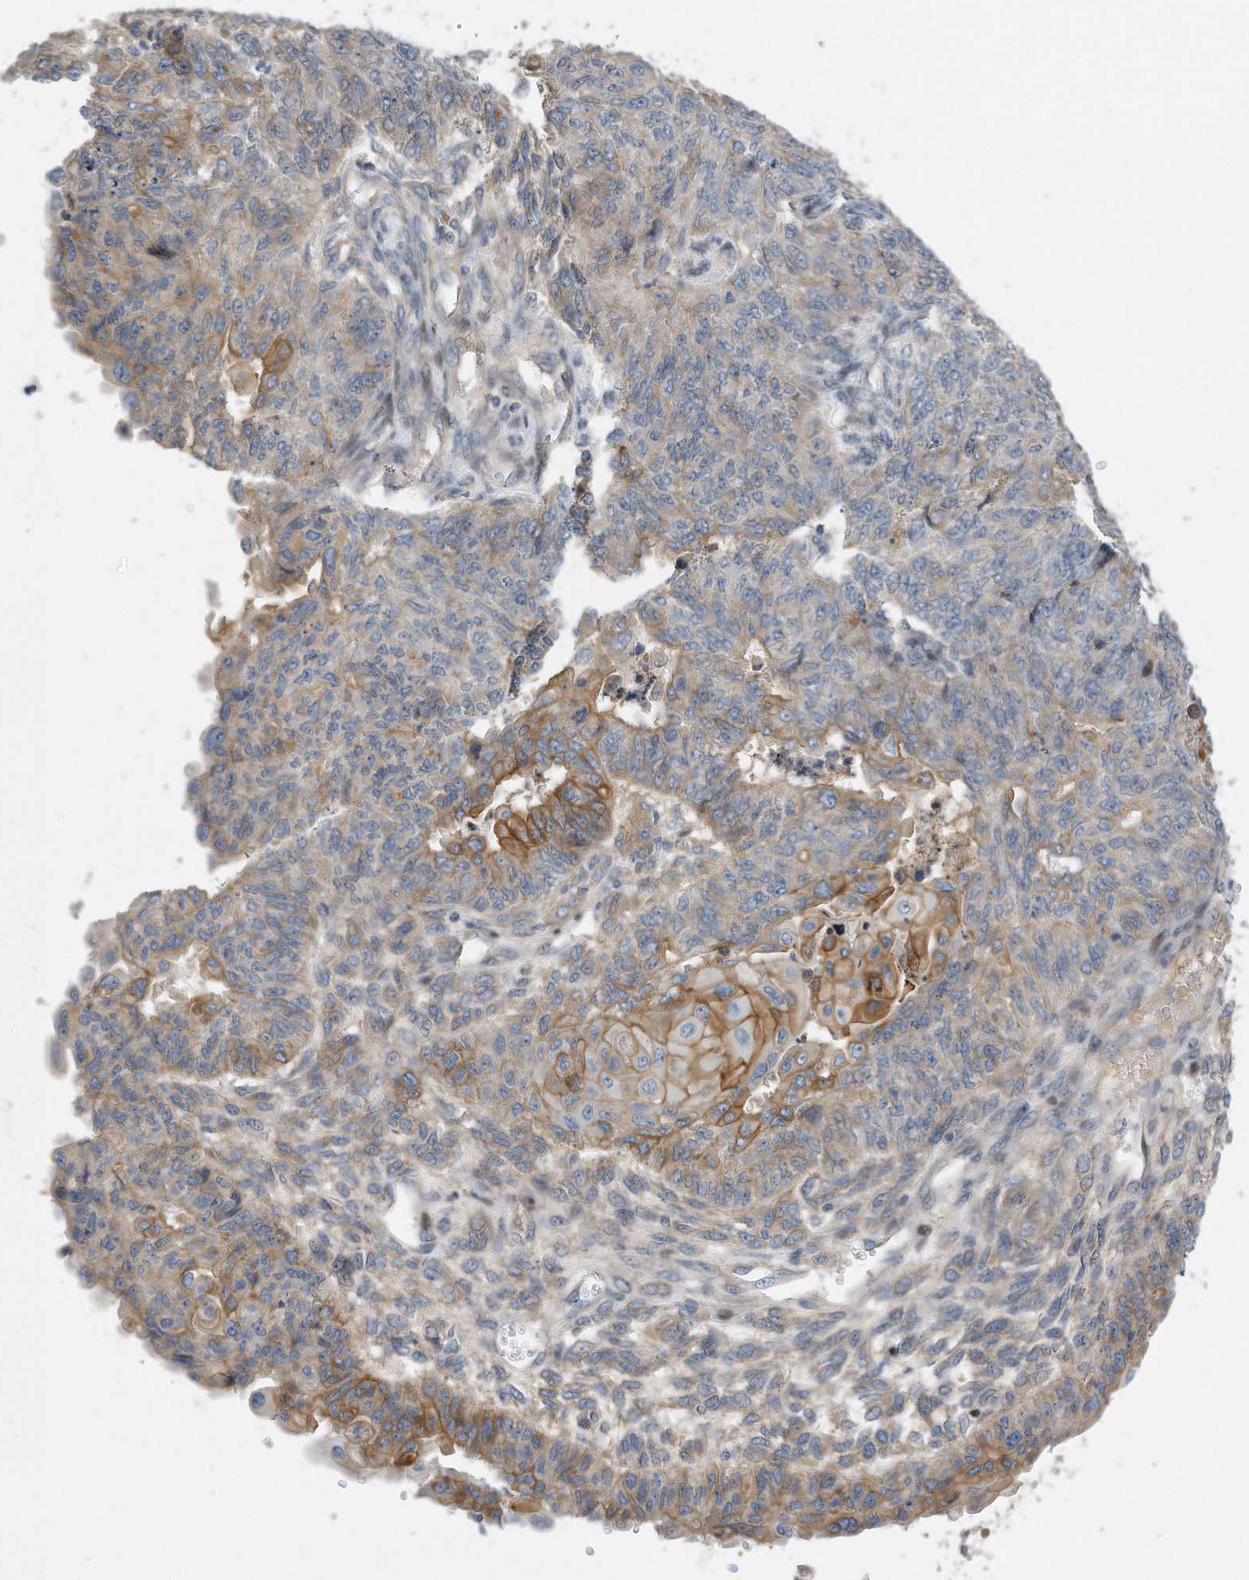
{"staining": {"intensity": "moderate", "quantity": "<25%", "location": "cytoplasmic/membranous"}, "tissue": "endometrial cancer", "cell_type": "Tumor cells", "image_type": "cancer", "snomed": [{"axis": "morphology", "description": "Adenocarcinoma, NOS"}, {"axis": "topography", "description": "Endometrium"}], "caption": "Moderate cytoplasmic/membranous protein expression is seen in approximately <25% of tumor cells in endometrial cancer.", "gene": "CDH12", "patient": {"sex": "female", "age": 32}}